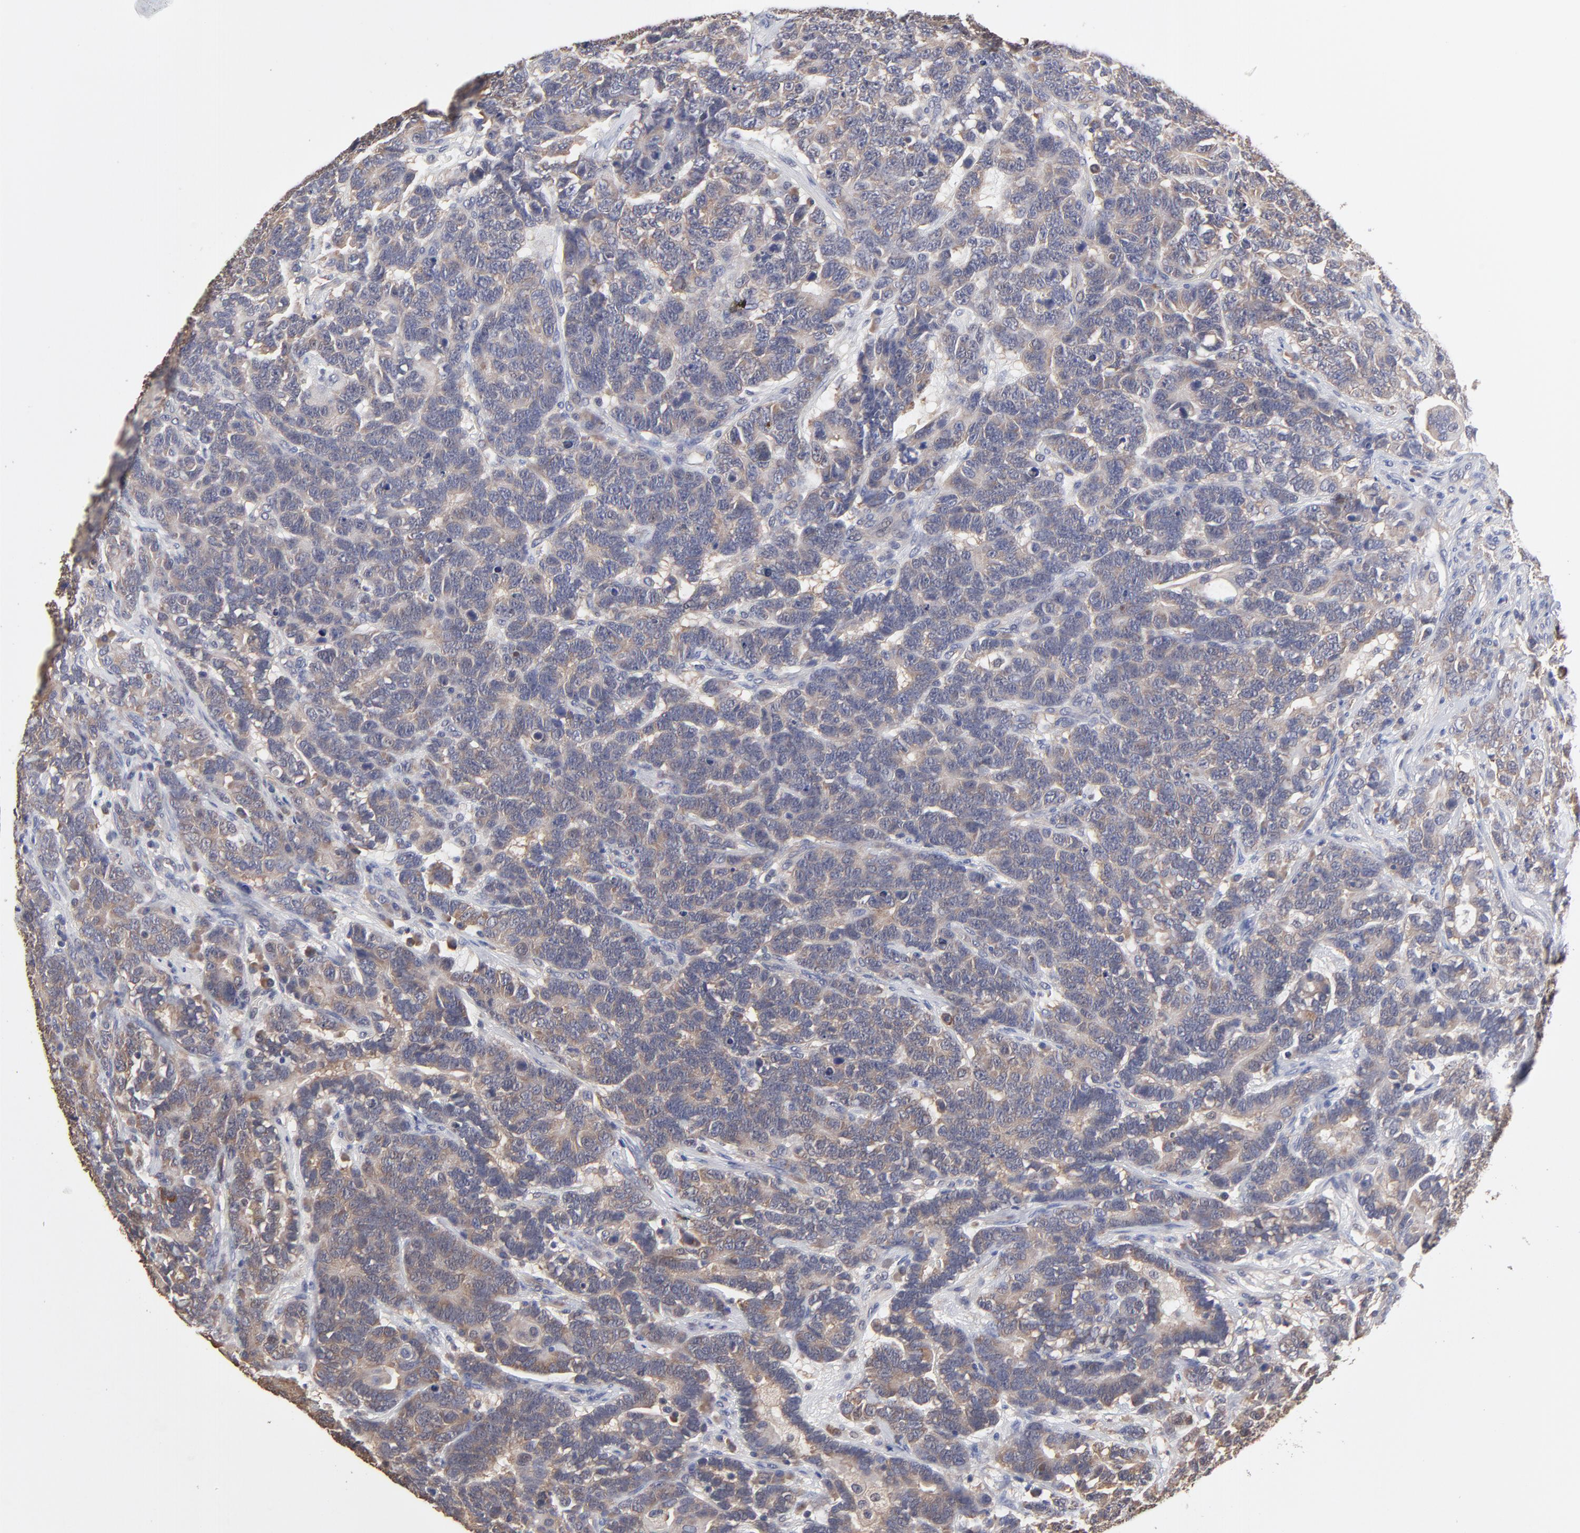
{"staining": {"intensity": "weak", "quantity": "25%-75%", "location": "cytoplasmic/membranous"}, "tissue": "testis cancer", "cell_type": "Tumor cells", "image_type": "cancer", "snomed": [{"axis": "morphology", "description": "Carcinoma, Embryonal, NOS"}, {"axis": "topography", "description": "Testis"}], "caption": "Embryonal carcinoma (testis) stained for a protein exhibits weak cytoplasmic/membranous positivity in tumor cells. (brown staining indicates protein expression, while blue staining denotes nuclei).", "gene": "CCT2", "patient": {"sex": "male", "age": 26}}